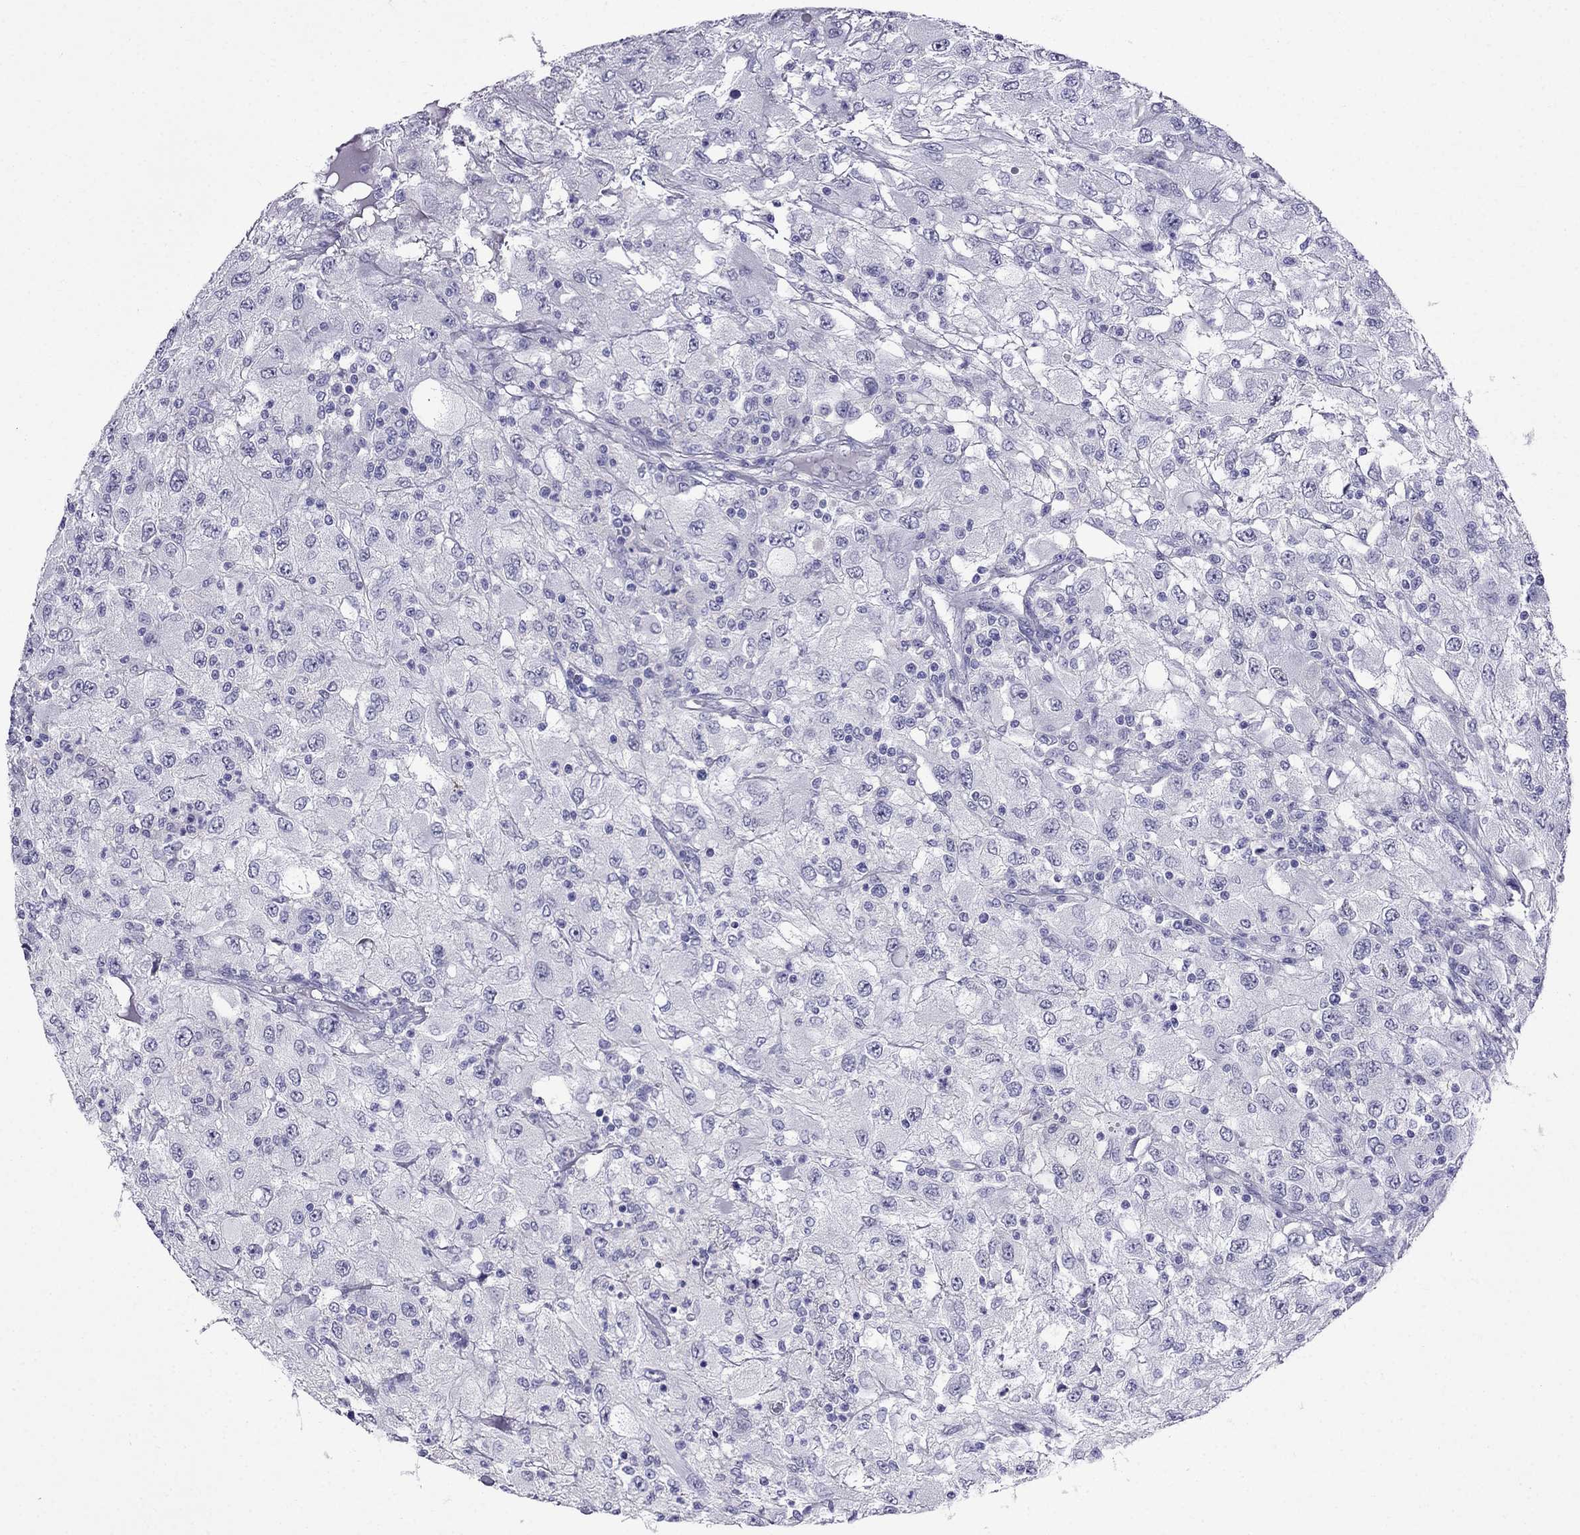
{"staining": {"intensity": "negative", "quantity": "none", "location": "none"}, "tissue": "renal cancer", "cell_type": "Tumor cells", "image_type": "cancer", "snomed": [{"axis": "morphology", "description": "Adenocarcinoma, NOS"}, {"axis": "topography", "description": "Kidney"}], "caption": "Renal cancer (adenocarcinoma) was stained to show a protein in brown. There is no significant expression in tumor cells. (DAB immunohistochemistry, high magnification).", "gene": "MGP", "patient": {"sex": "female", "age": 67}}